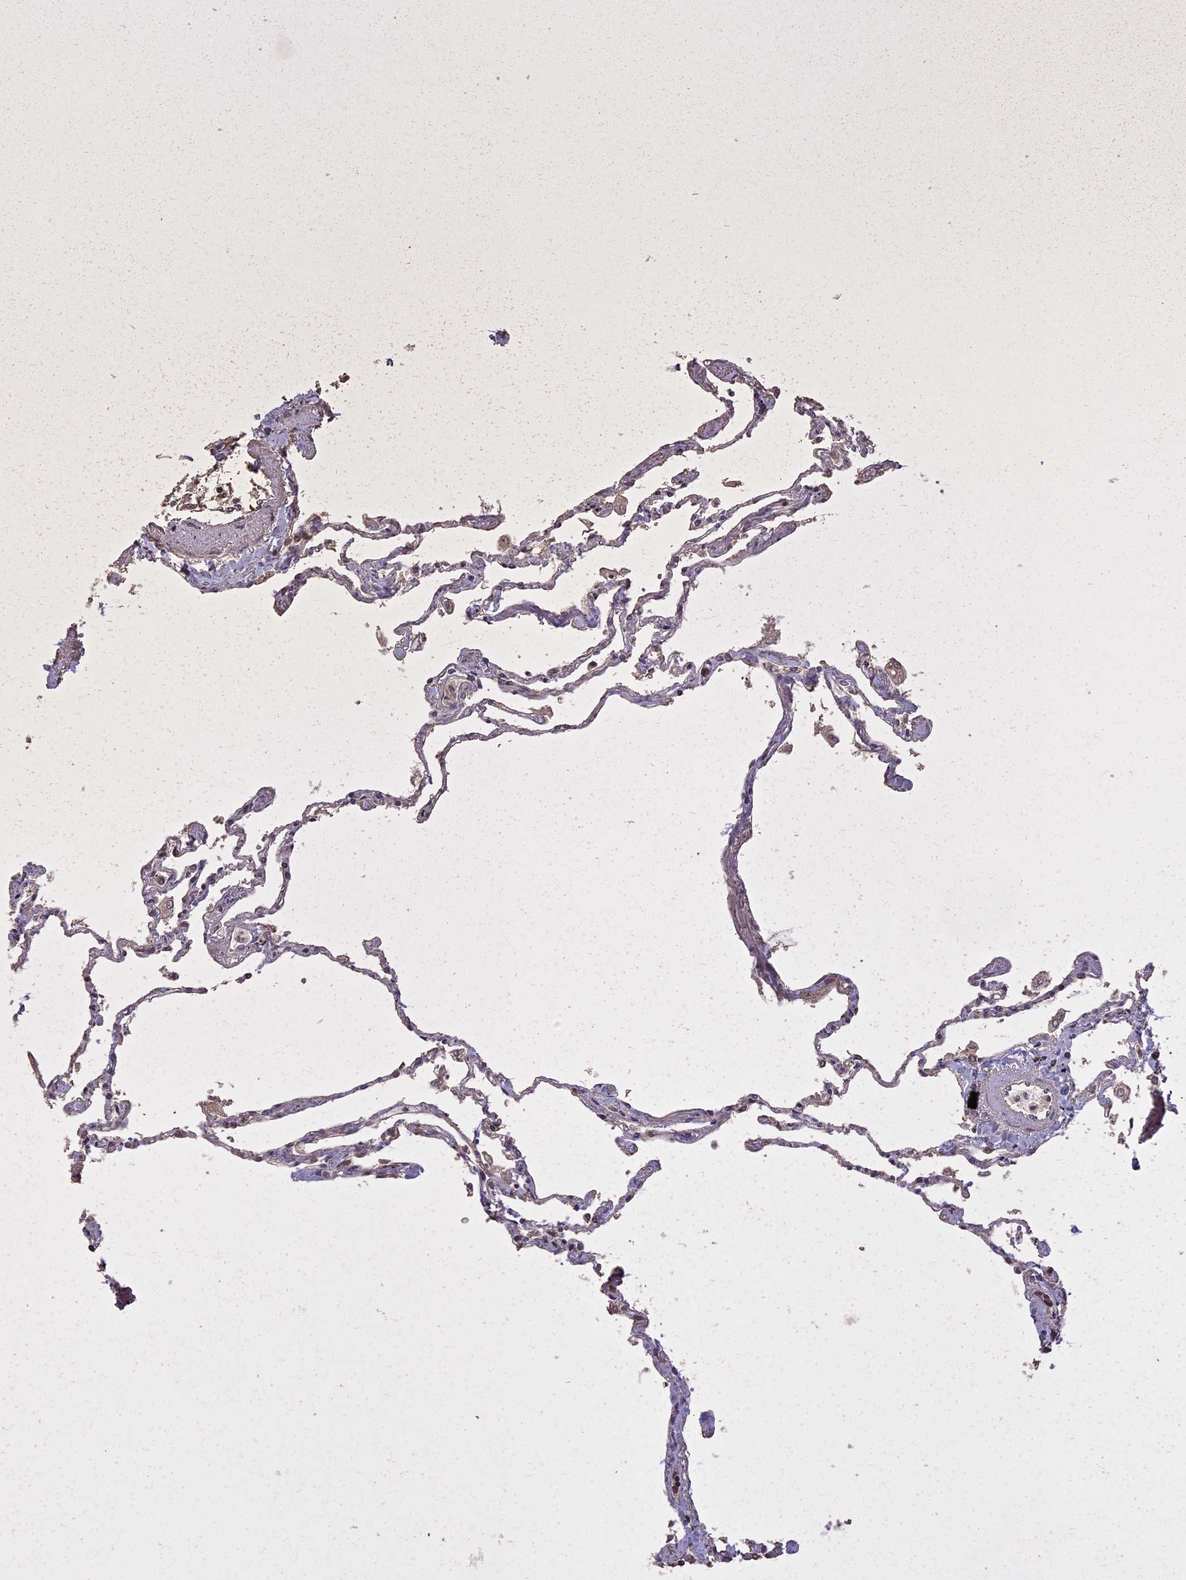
{"staining": {"intensity": "weak", "quantity": "<25%", "location": "cytoplasmic/membranous"}, "tissue": "lung", "cell_type": "Alveolar cells", "image_type": "normal", "snomed": [{"axis": "morphology", "description": "Normal tissue, NOS"}, {"axis": "topography", "description": "Lung"}], "caption": "High magnification brightfield microscopy of normal lung stained with DAB (brown) and counterstained with hematoxylin (blue): alveolar cells show no significant expression. Nuclei are stained in blue.", "gene": "LIN37", "patient": {"sex": "female", "age": 67}}